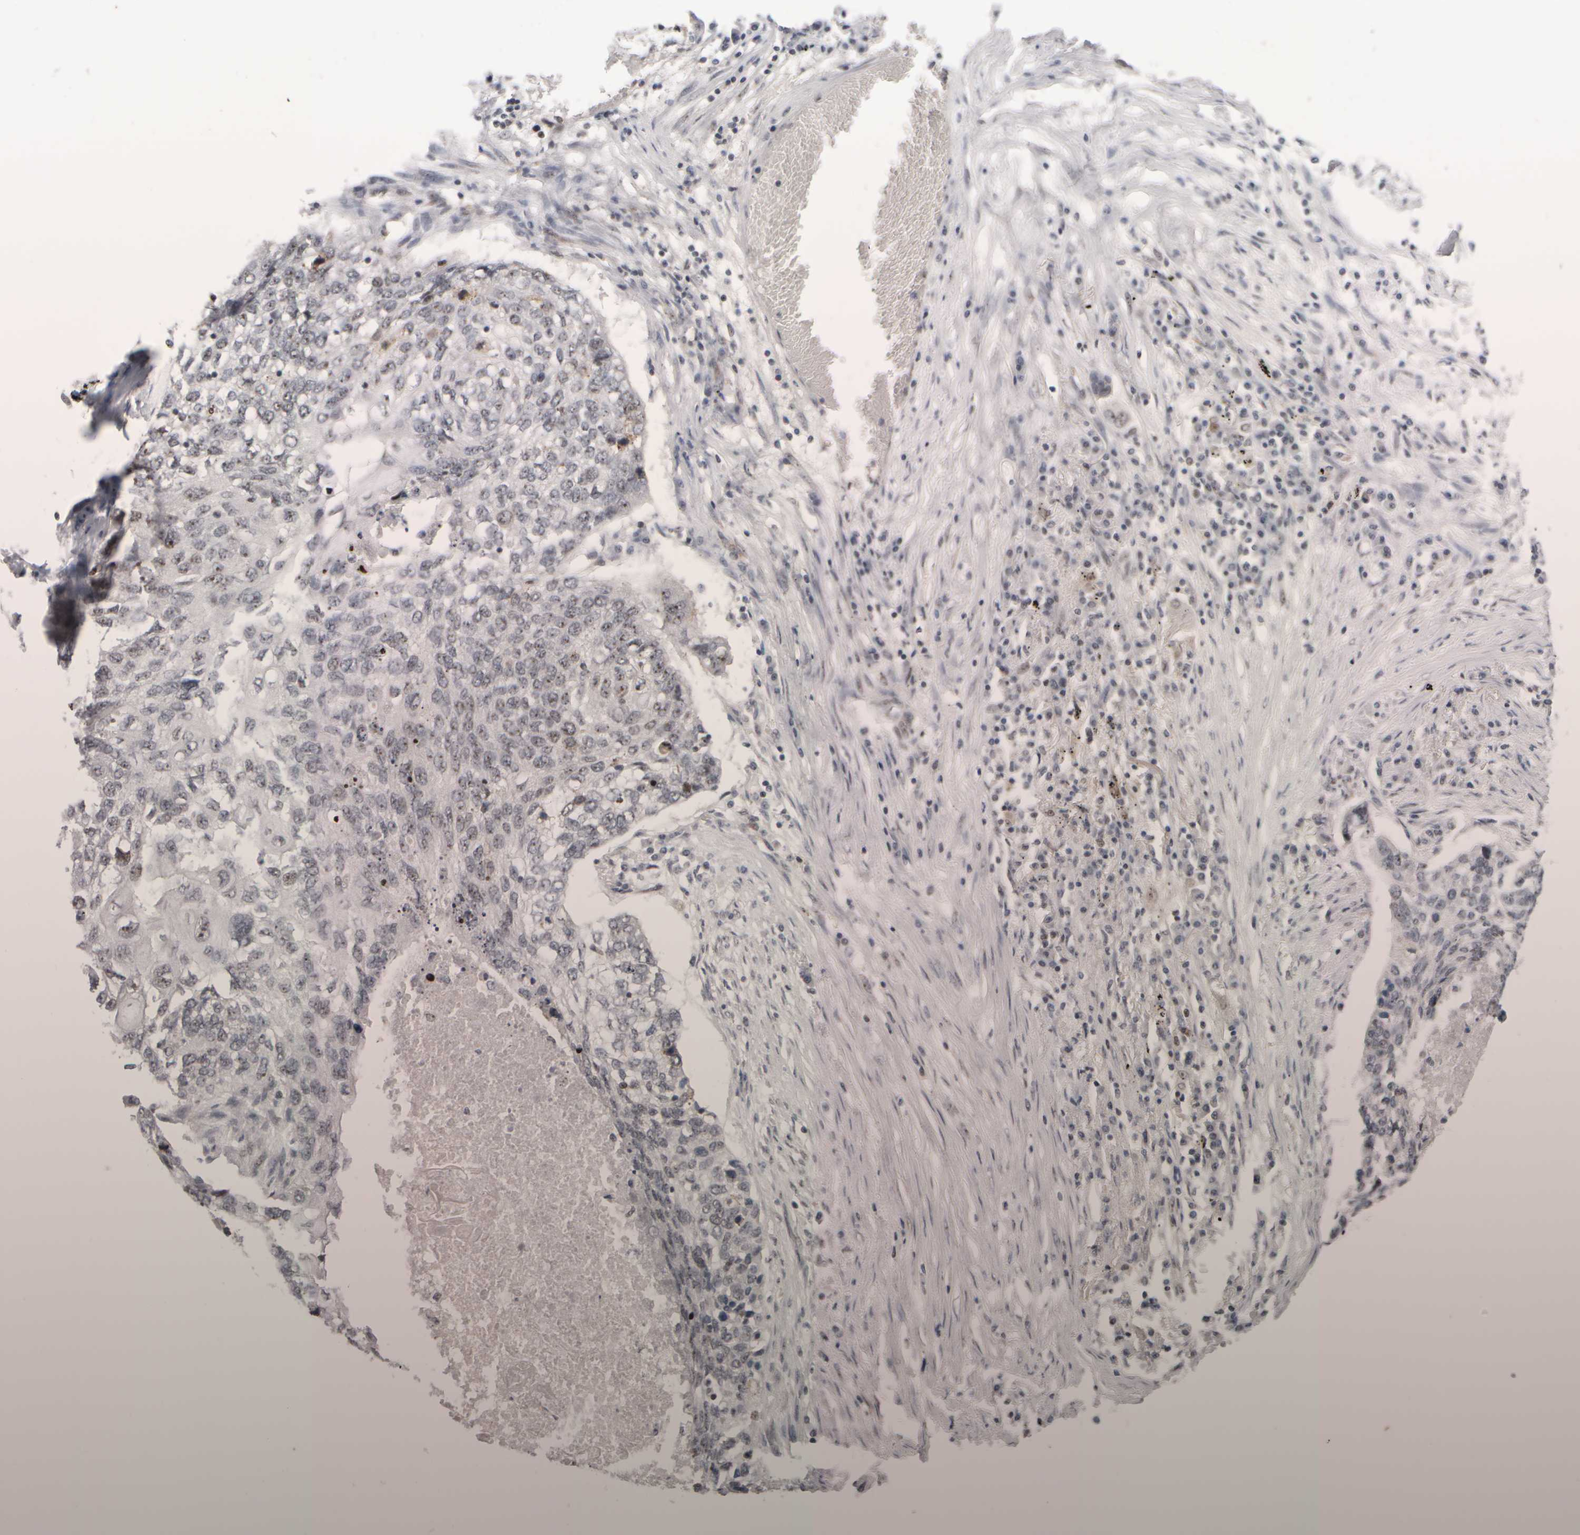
{"staining": {"intensity": "weak", "quantity": "<25%", "location": "nuclear"}, "tissue": "lung cancer", "cell_type": "Tumor cells", "image_type": "cancer", "snomed": [{"axis": "morphology", "description": "Squamous cell carcinoma, NOS"}, {"axis": "topography", "description": "Lung"}], "caption": "This photomicrograph is of lung squamous cell carcinoma stained with IHC to label a protein in brown with the nuclei are counter-stained blue. There is no positivity in tumor cells. (DAB IHC with hematoxylin counter stain).", "gene": "SURF6", "patient": {"sex": "female", "age": 63}}